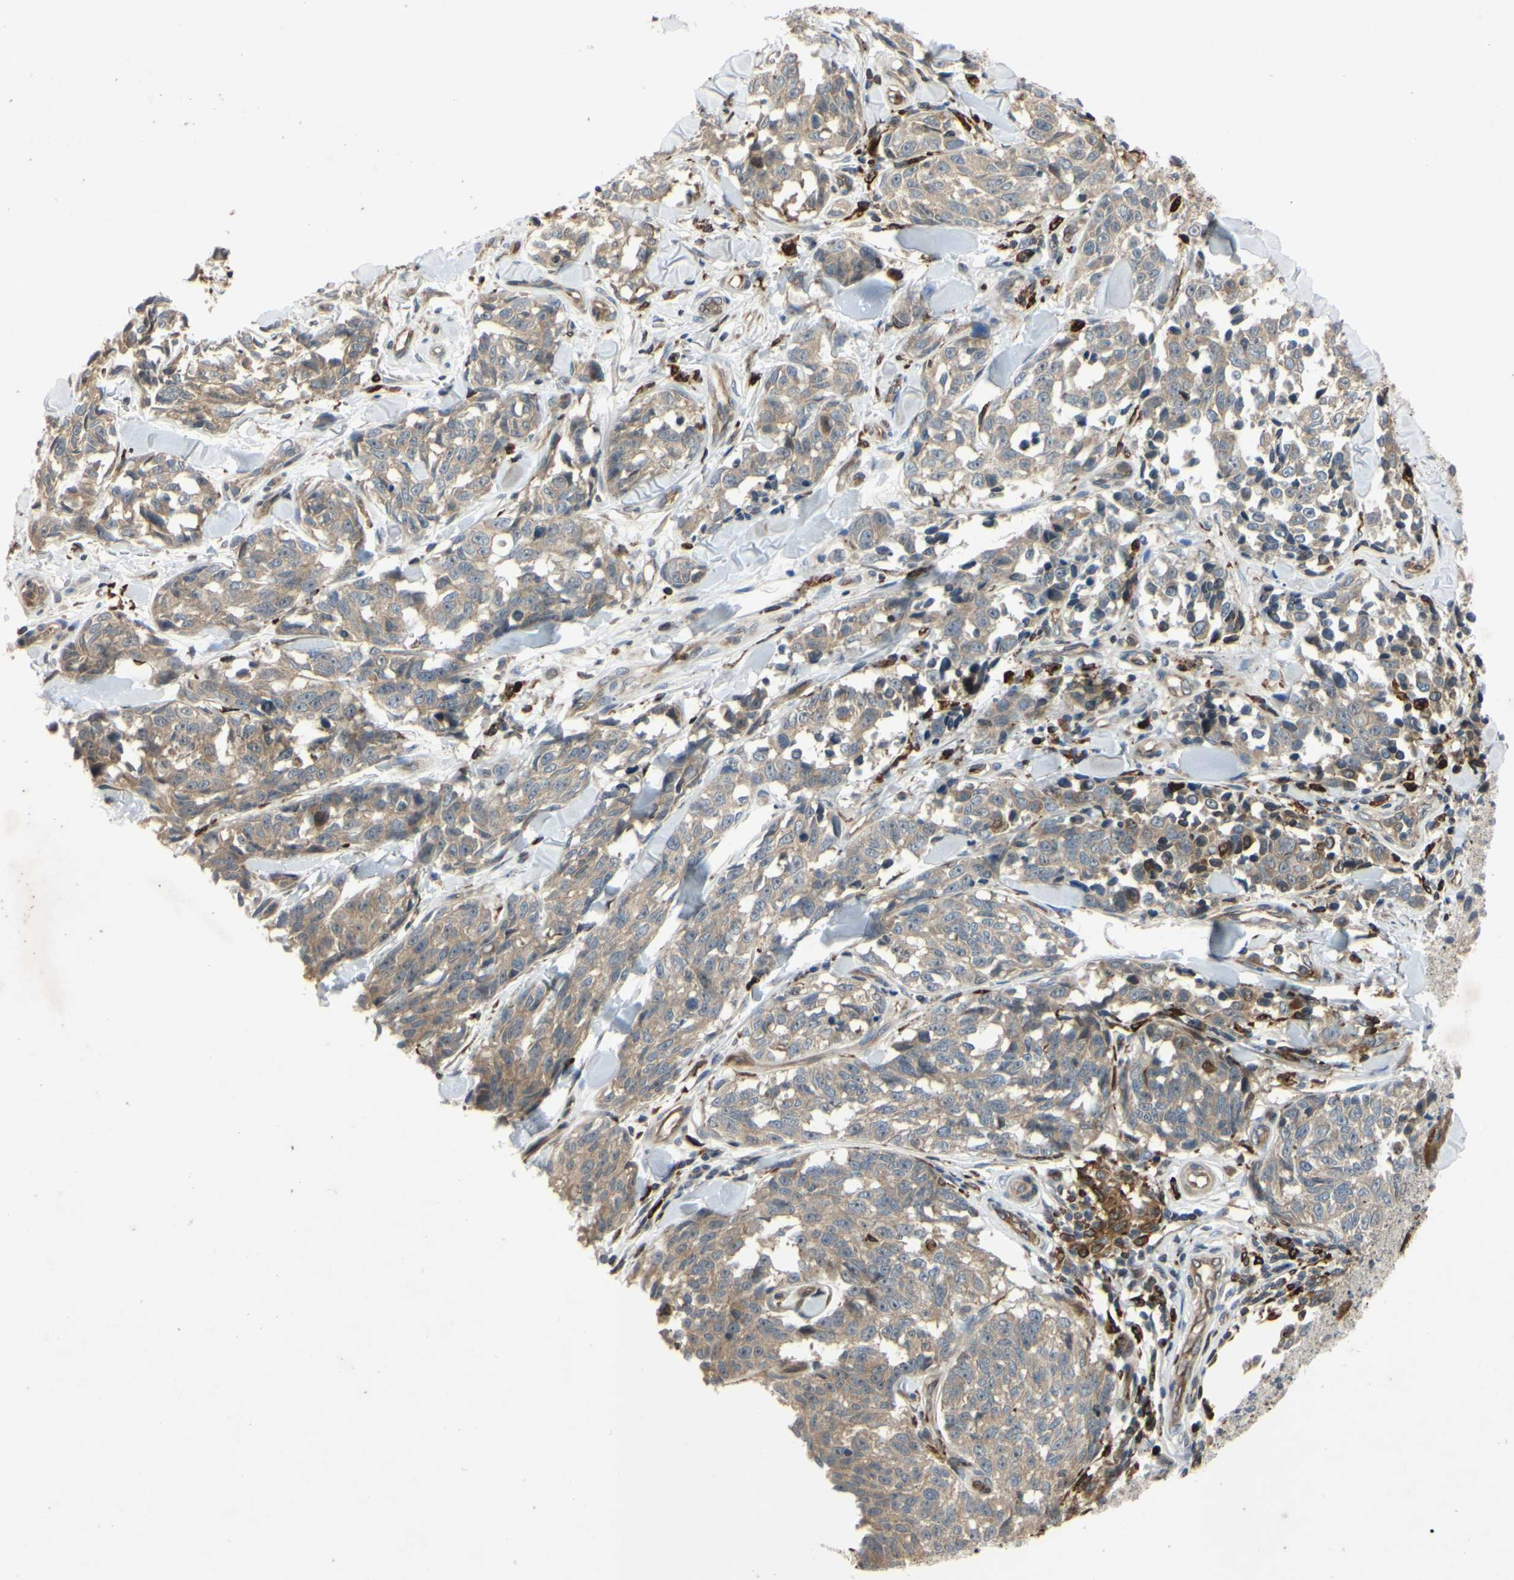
{"staining": {"intensity": "weak", "quantity": ">75%", "location": "cytoplasmic/membranous"}, "tissue": "melanoma", "cell_type": "Tumor cells", "image_type": "cancer", "snomed": [{"axis": "morphology", "description": "Malignant melanoma, NOS"}, {"axis": "topography", "description": "Skin"}], "caption": "Protein analysis of malignant melanoma tissue demonstrates weak cytoplasmic/membranous expression in approximately >75% of tumor cells.", "gene": "PLXNA2", "patient": {"sex": "female", "age": 64}}